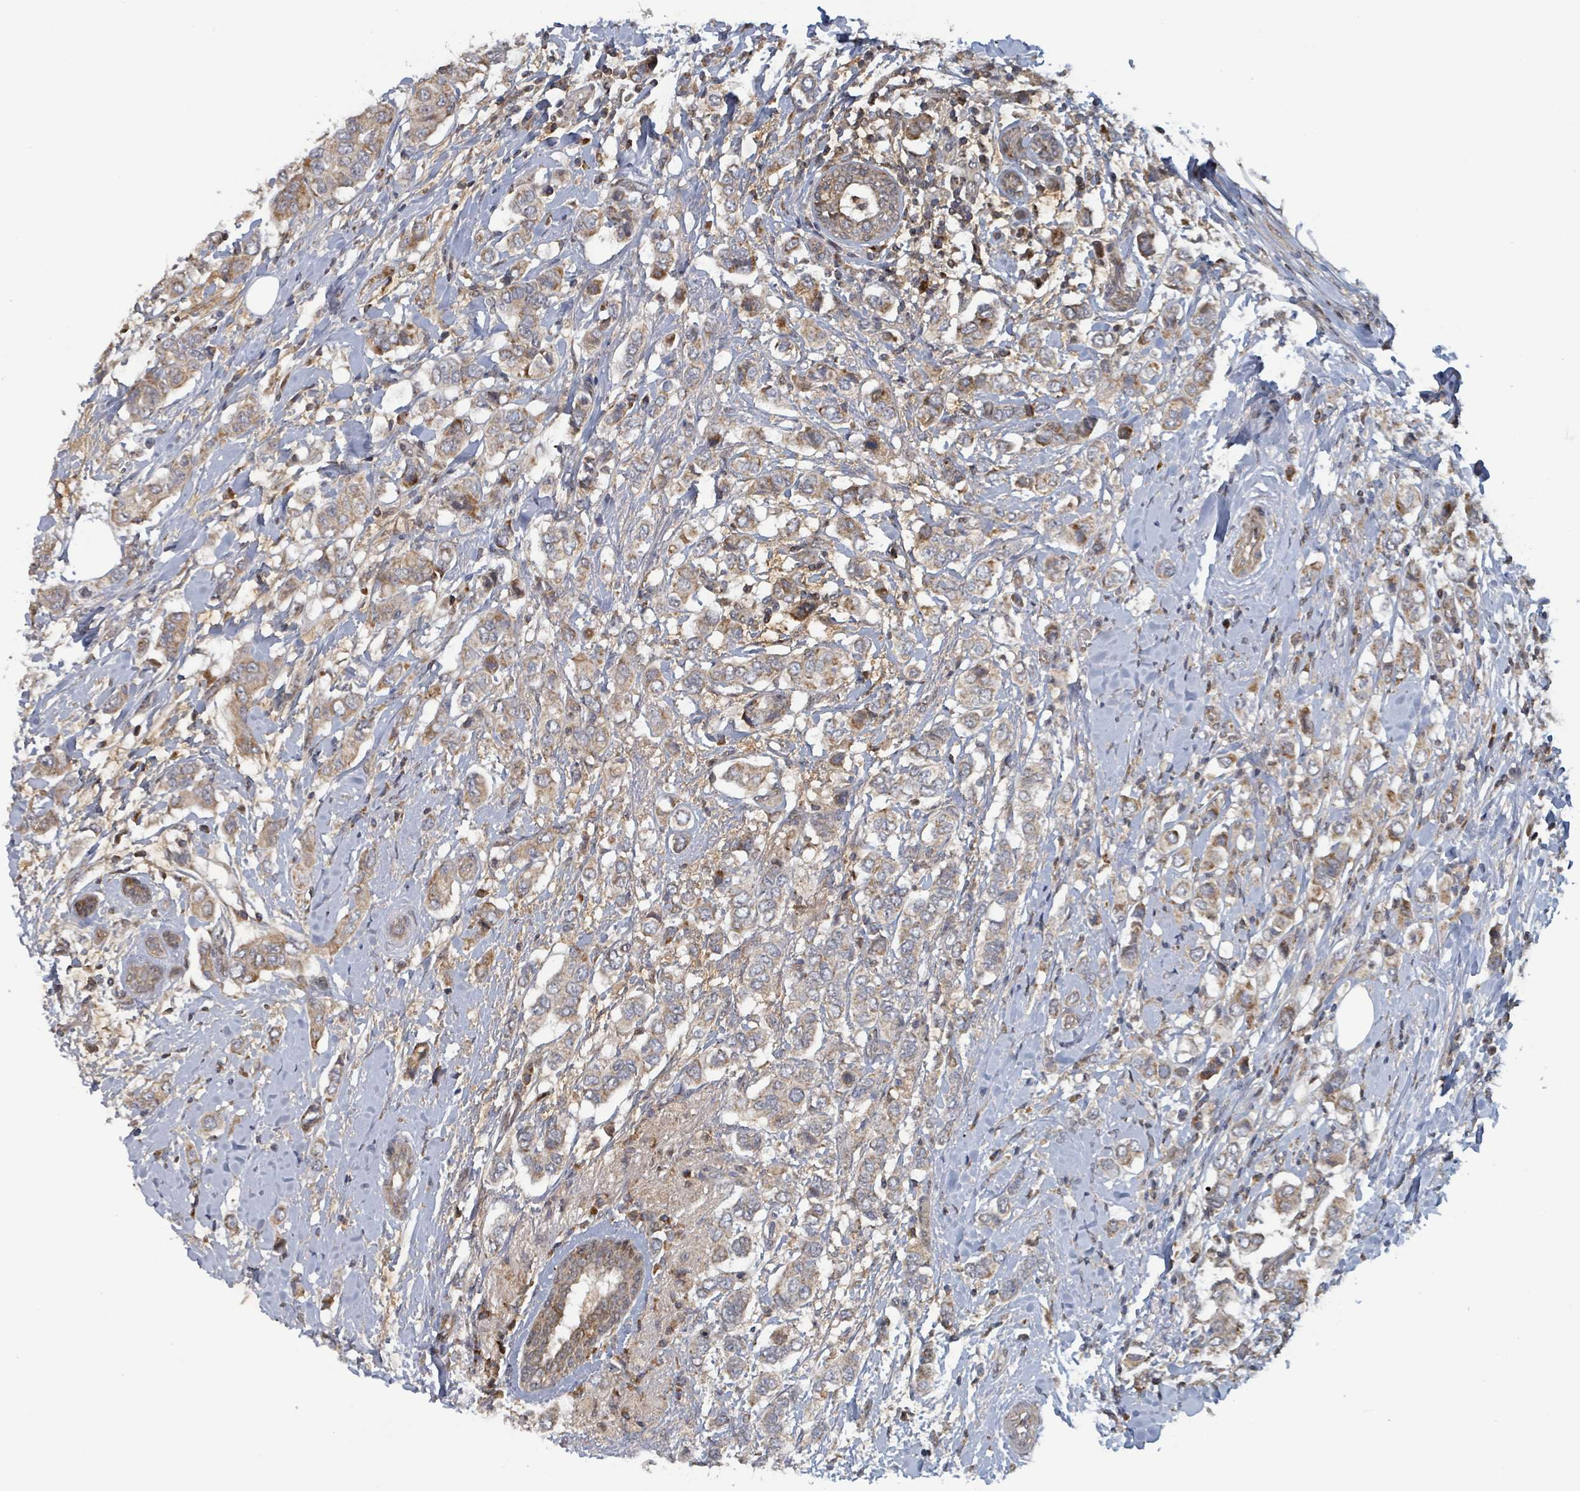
{"staining": {"intensity": "moderate", "quantity": "25%-75%", "location": "cytoplasmic/membranous"}, "tissue": "breast cancer", "cell_type": "Tumor cells", "image_type": "cancer", "snomed": [{"axis": "morphology", "description": "Lobular carcinoma"}, {"axis": "topography", "description": "Breast"}], "caption": "Breast lobular carcinoma stained with a protein marker displays moderate staining in tumor cells.", "gene": "HIVEP1", "patient": {"sex": "female", "age": 51}}